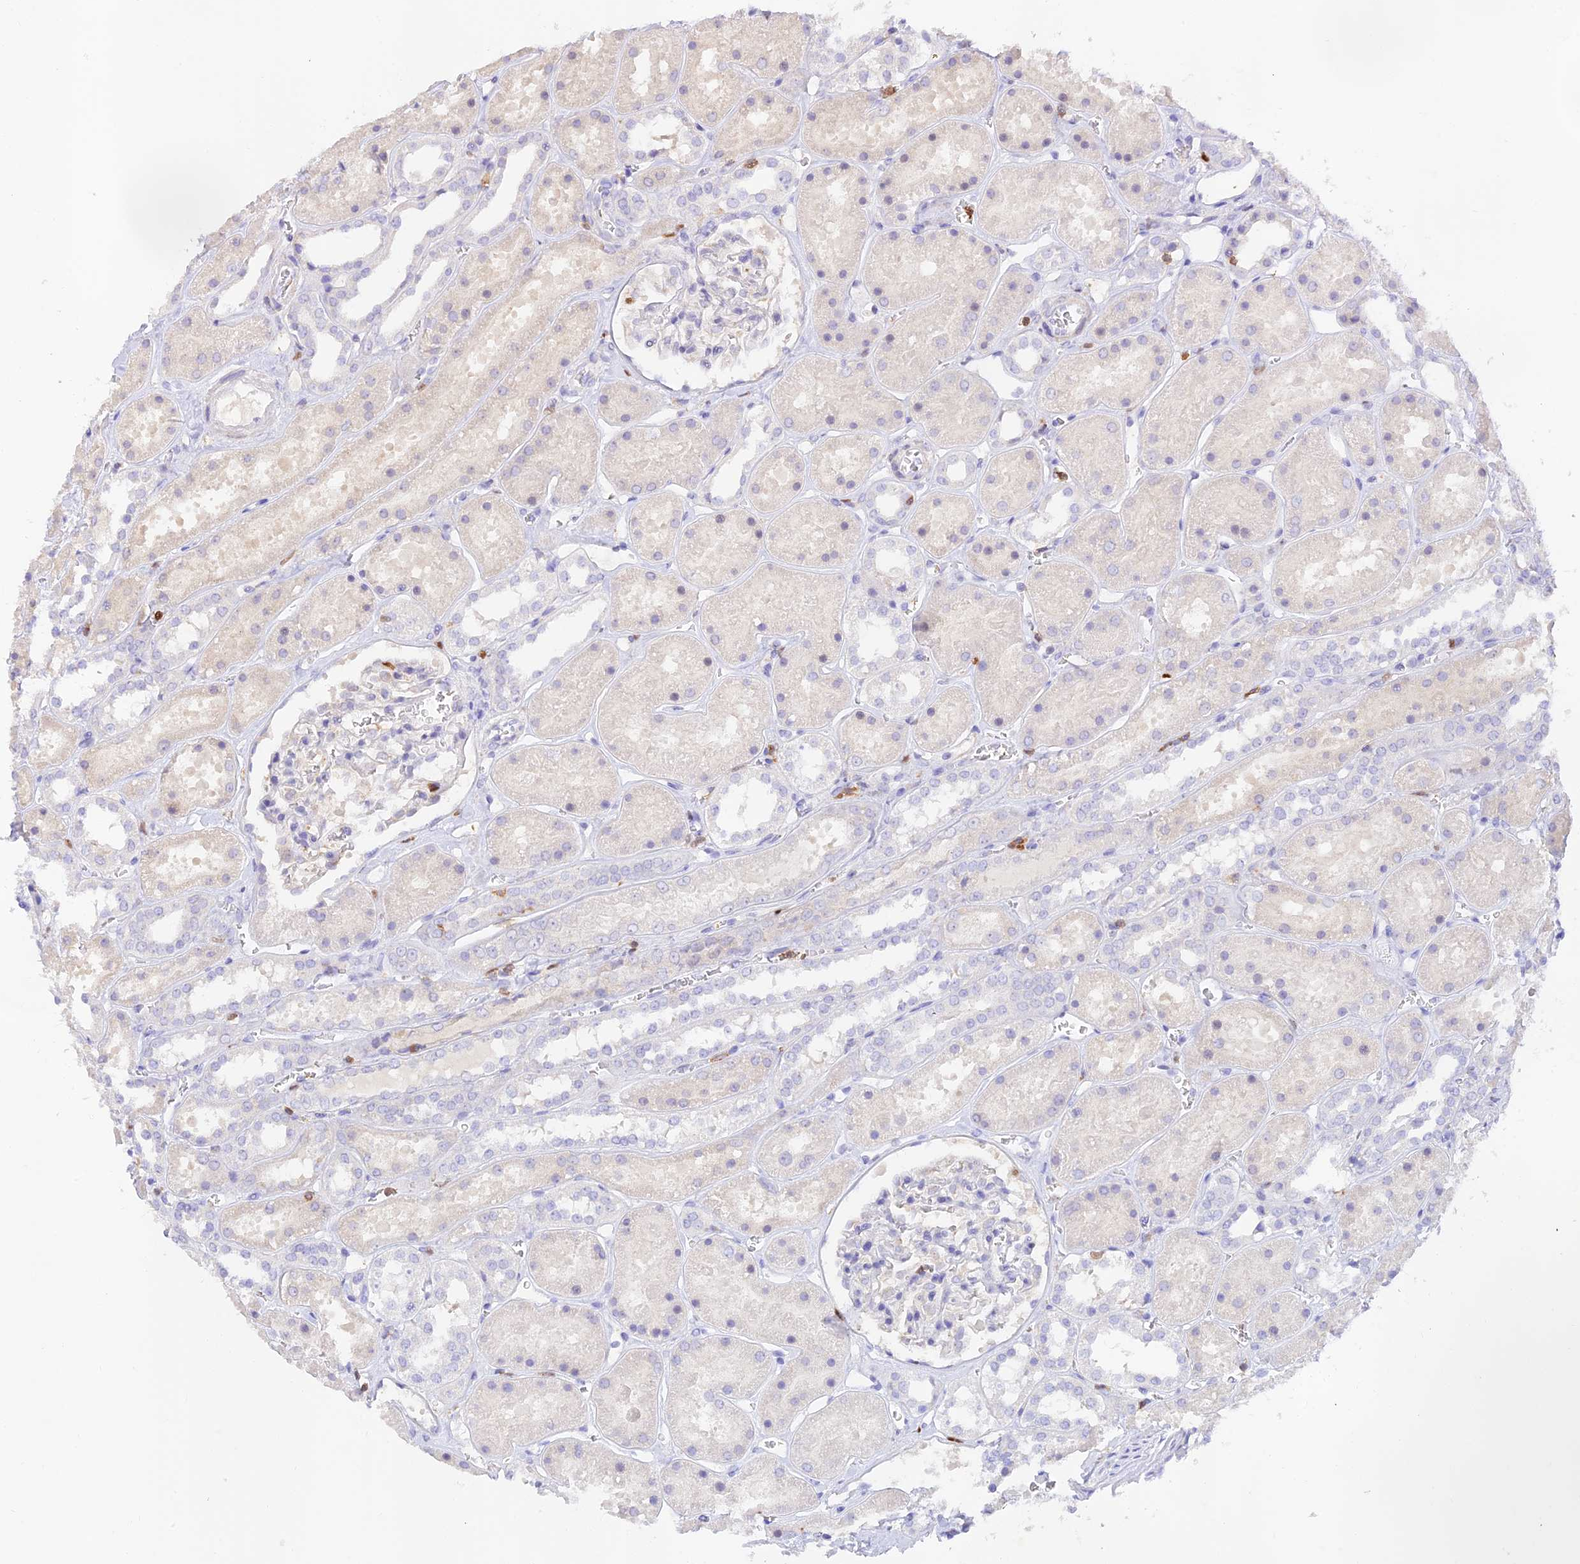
{"staining": {"intensity": "negative", "quantity": "none", "location": "none"}, "tissue": "kidney", "cell_type": "Cells in glomeruli", "image_type": "normal", "snomed": [{"axis": "morphology", "description": "Normal tissue, NOS"}, {"axis": "topography", "description": "Kidney"}], "caption": "Unremarkable kidney was stained to show a protein in brown. There is no significant expression in cells in glomeruli. (DAB immunohistochemistry (IHC) with hematoxylin counter stain).", "gene": "DENND1C", "patient": {"sex": "female", "age": 41}}